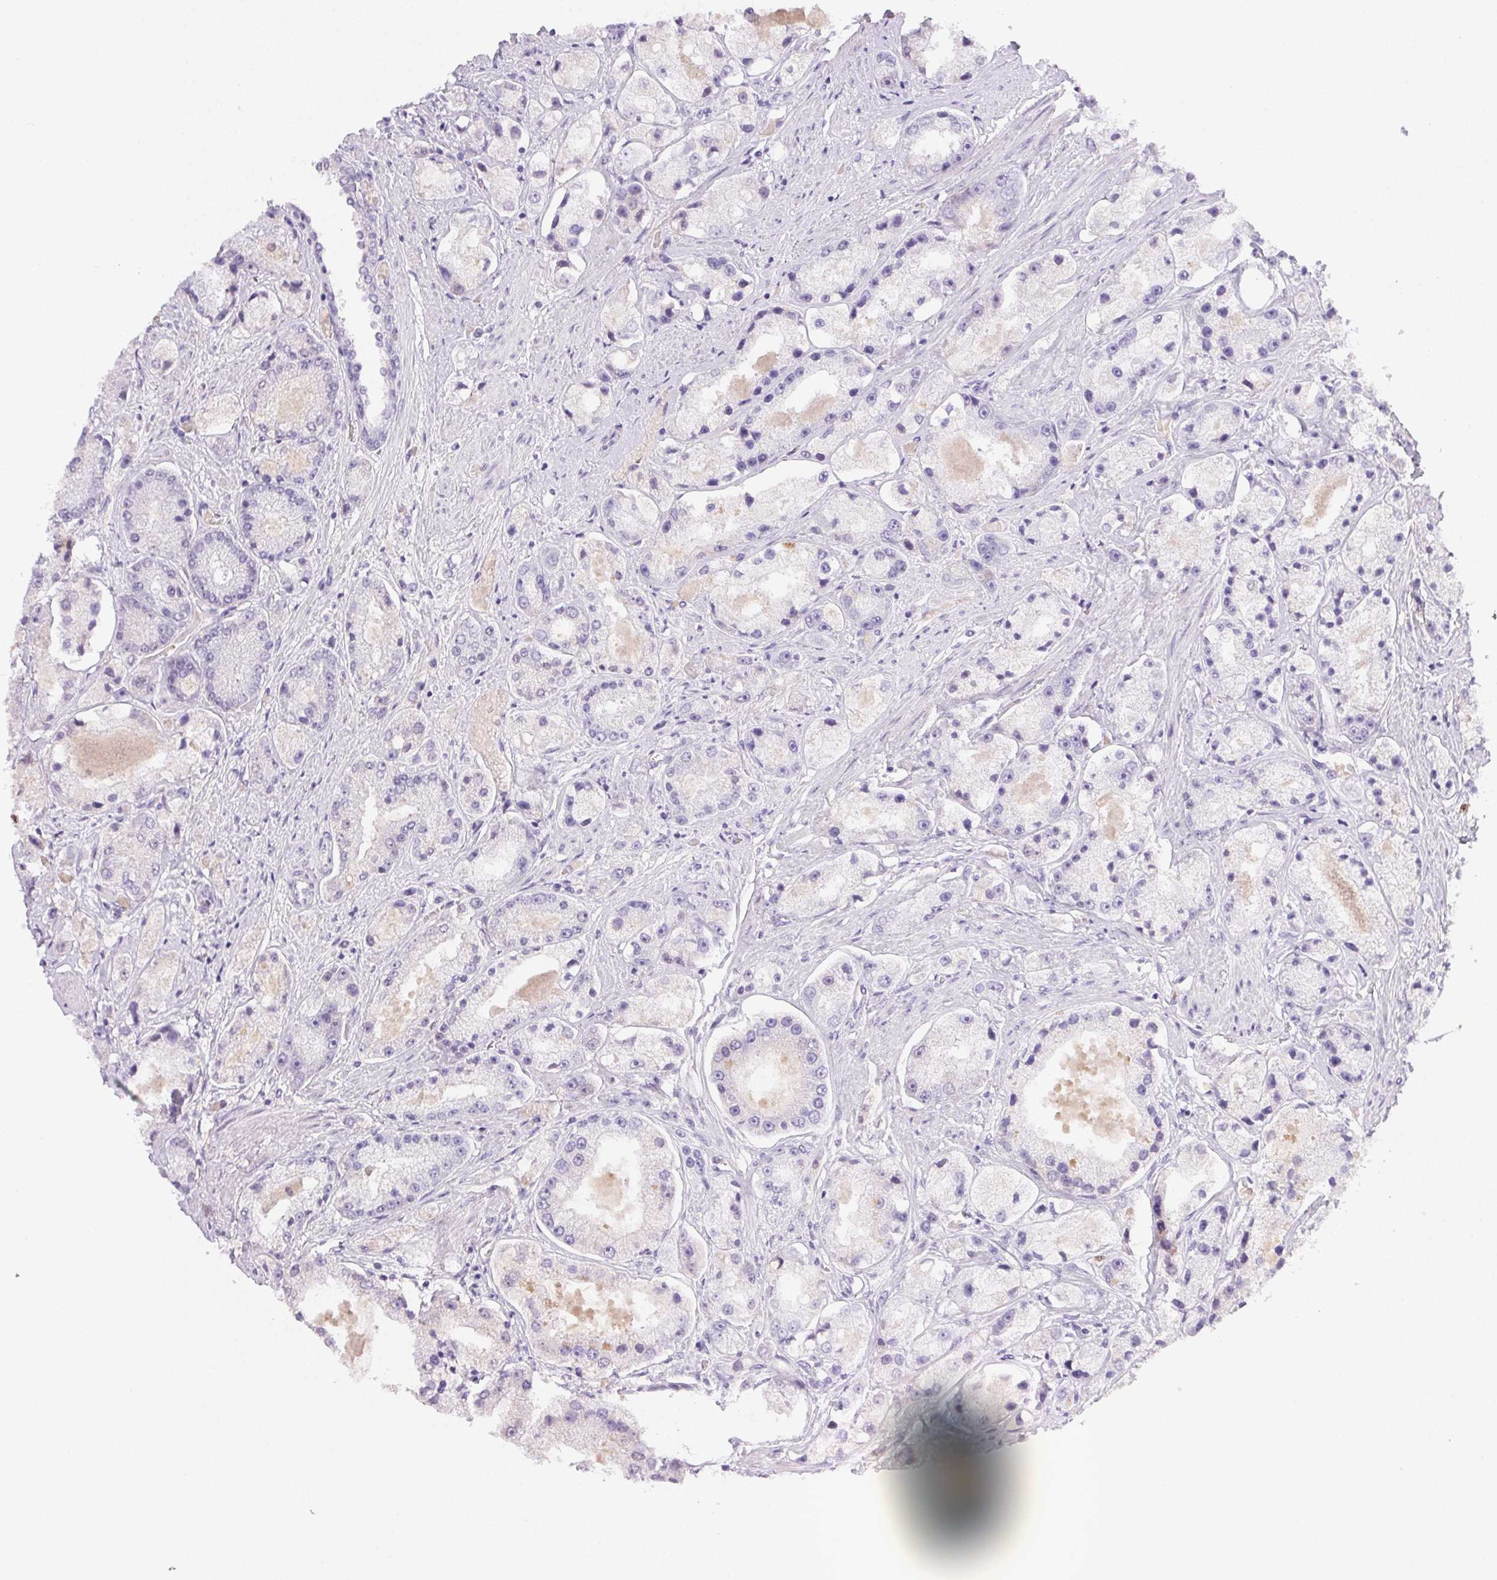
{"staining": {"intensity": "negative", "quantity": "none", "location": "none"}, "tissue": "prostate cancer", "cell_type": "Tumor cells", "image_type": "cancer", "snomed": [{"axis": "morphology", "description": "Adenocarcinoma, High grade"}, {"axis": "topography", "description": "Prostate"}], "caption": "Protein analysis of prostate cancer demonstrates no significant expression in tumor cells.", "gene": "PADI4", "patient": {"sex": "male", "age": 67}}